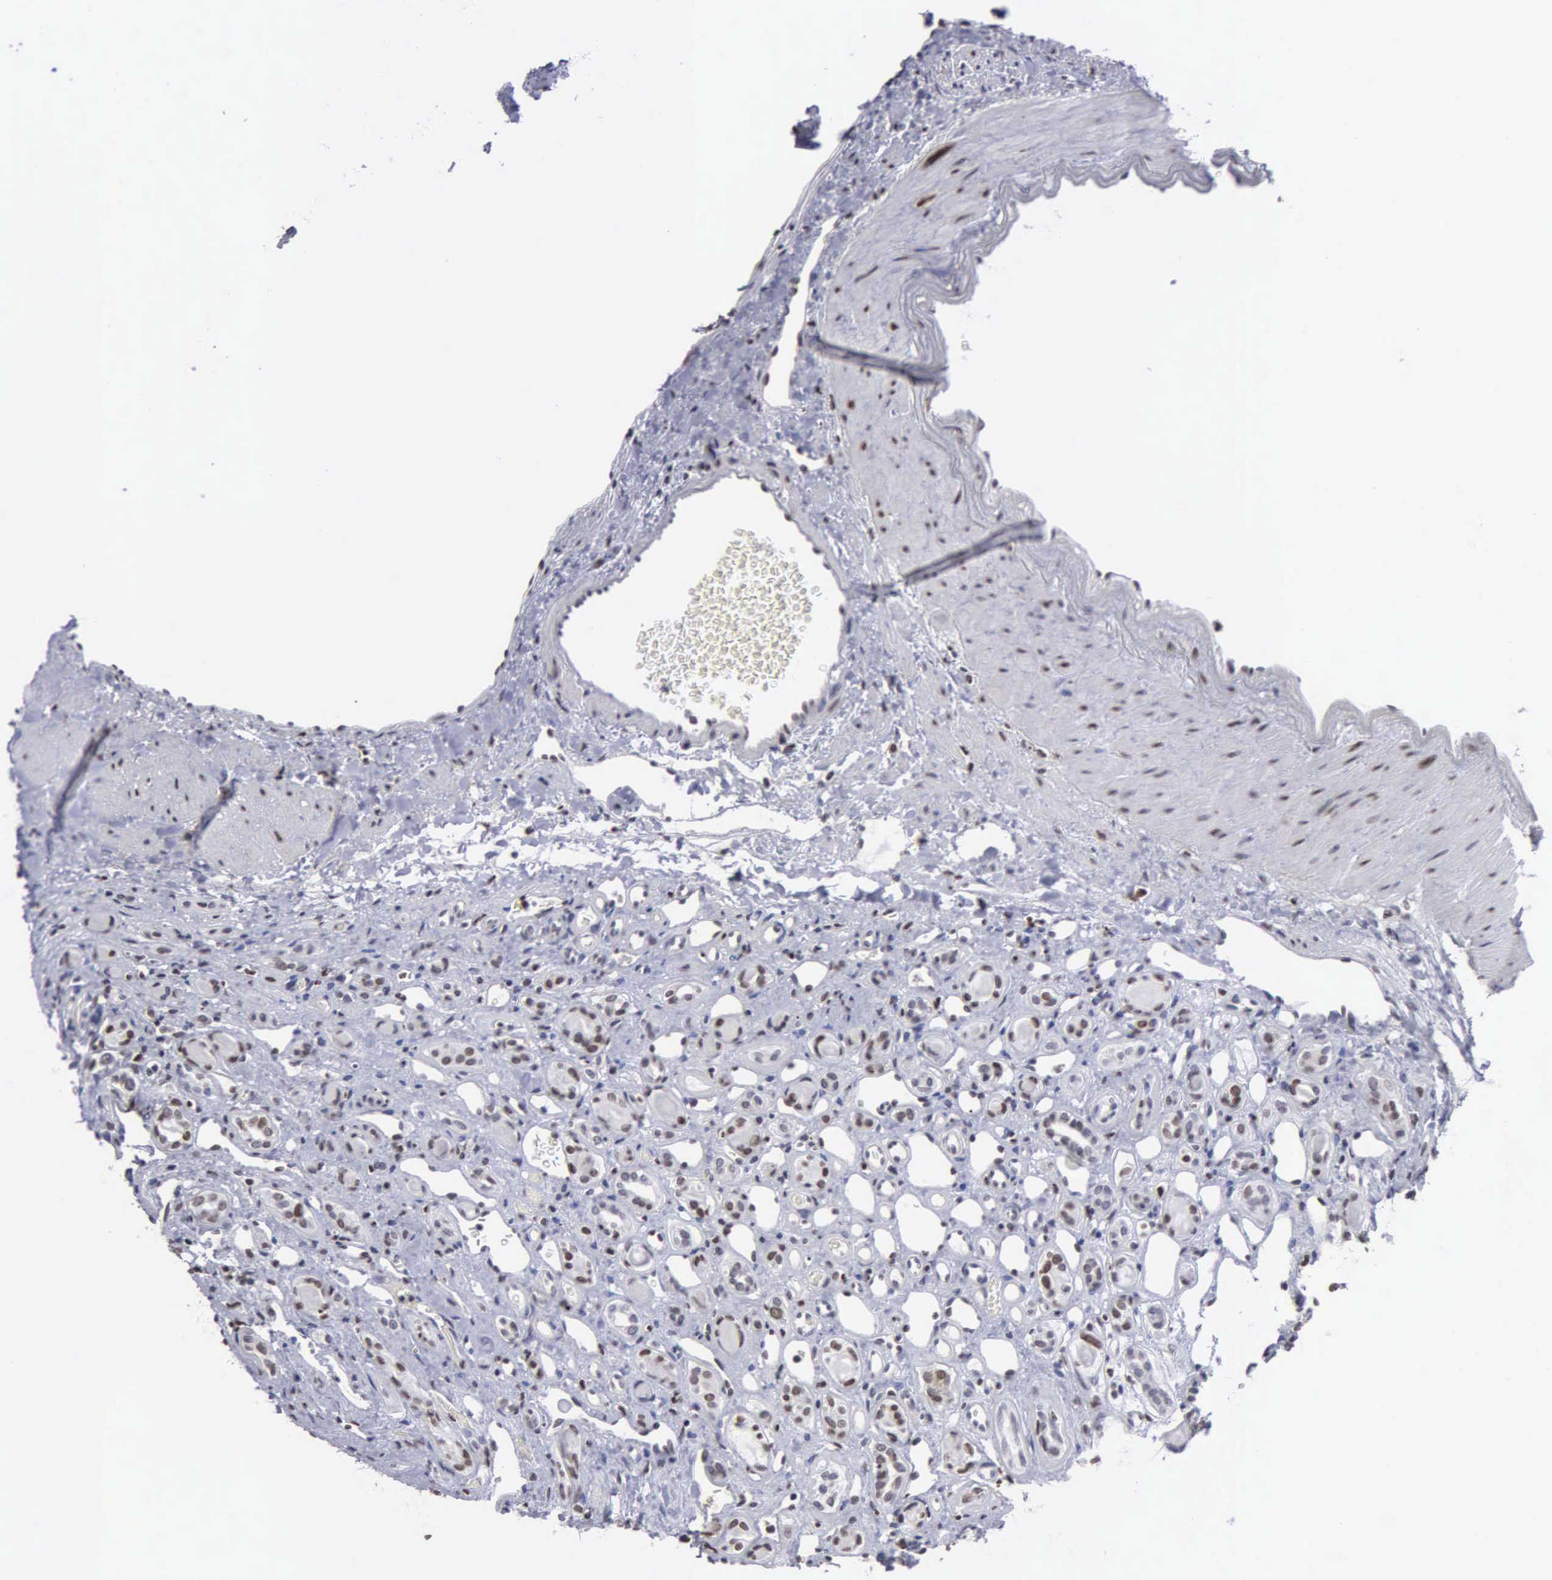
{"staining": {"intensity": "moderate", "quantity": "25%-75%", "location": "nuclear"}, "tissue": "renal cancer", "cell_type": "Tumor cells", "image_type": "cancer", "snomed": [{"axis": "morphology", "description": "Adenocarcinoma, NOS"}, {"axis": "topography", "description": "Kidney"}], "caption": "High-magnification brightfield microscopy of renal adenocarcinoma stained with DAB (brown) and counterstained with hematoxylin (blue). tumor cells exhibit moderate nuclear staining is identified in about25%-75% of cells.", "gene": "CCNG1", "patient": {"sex": "female", "age": 60}}